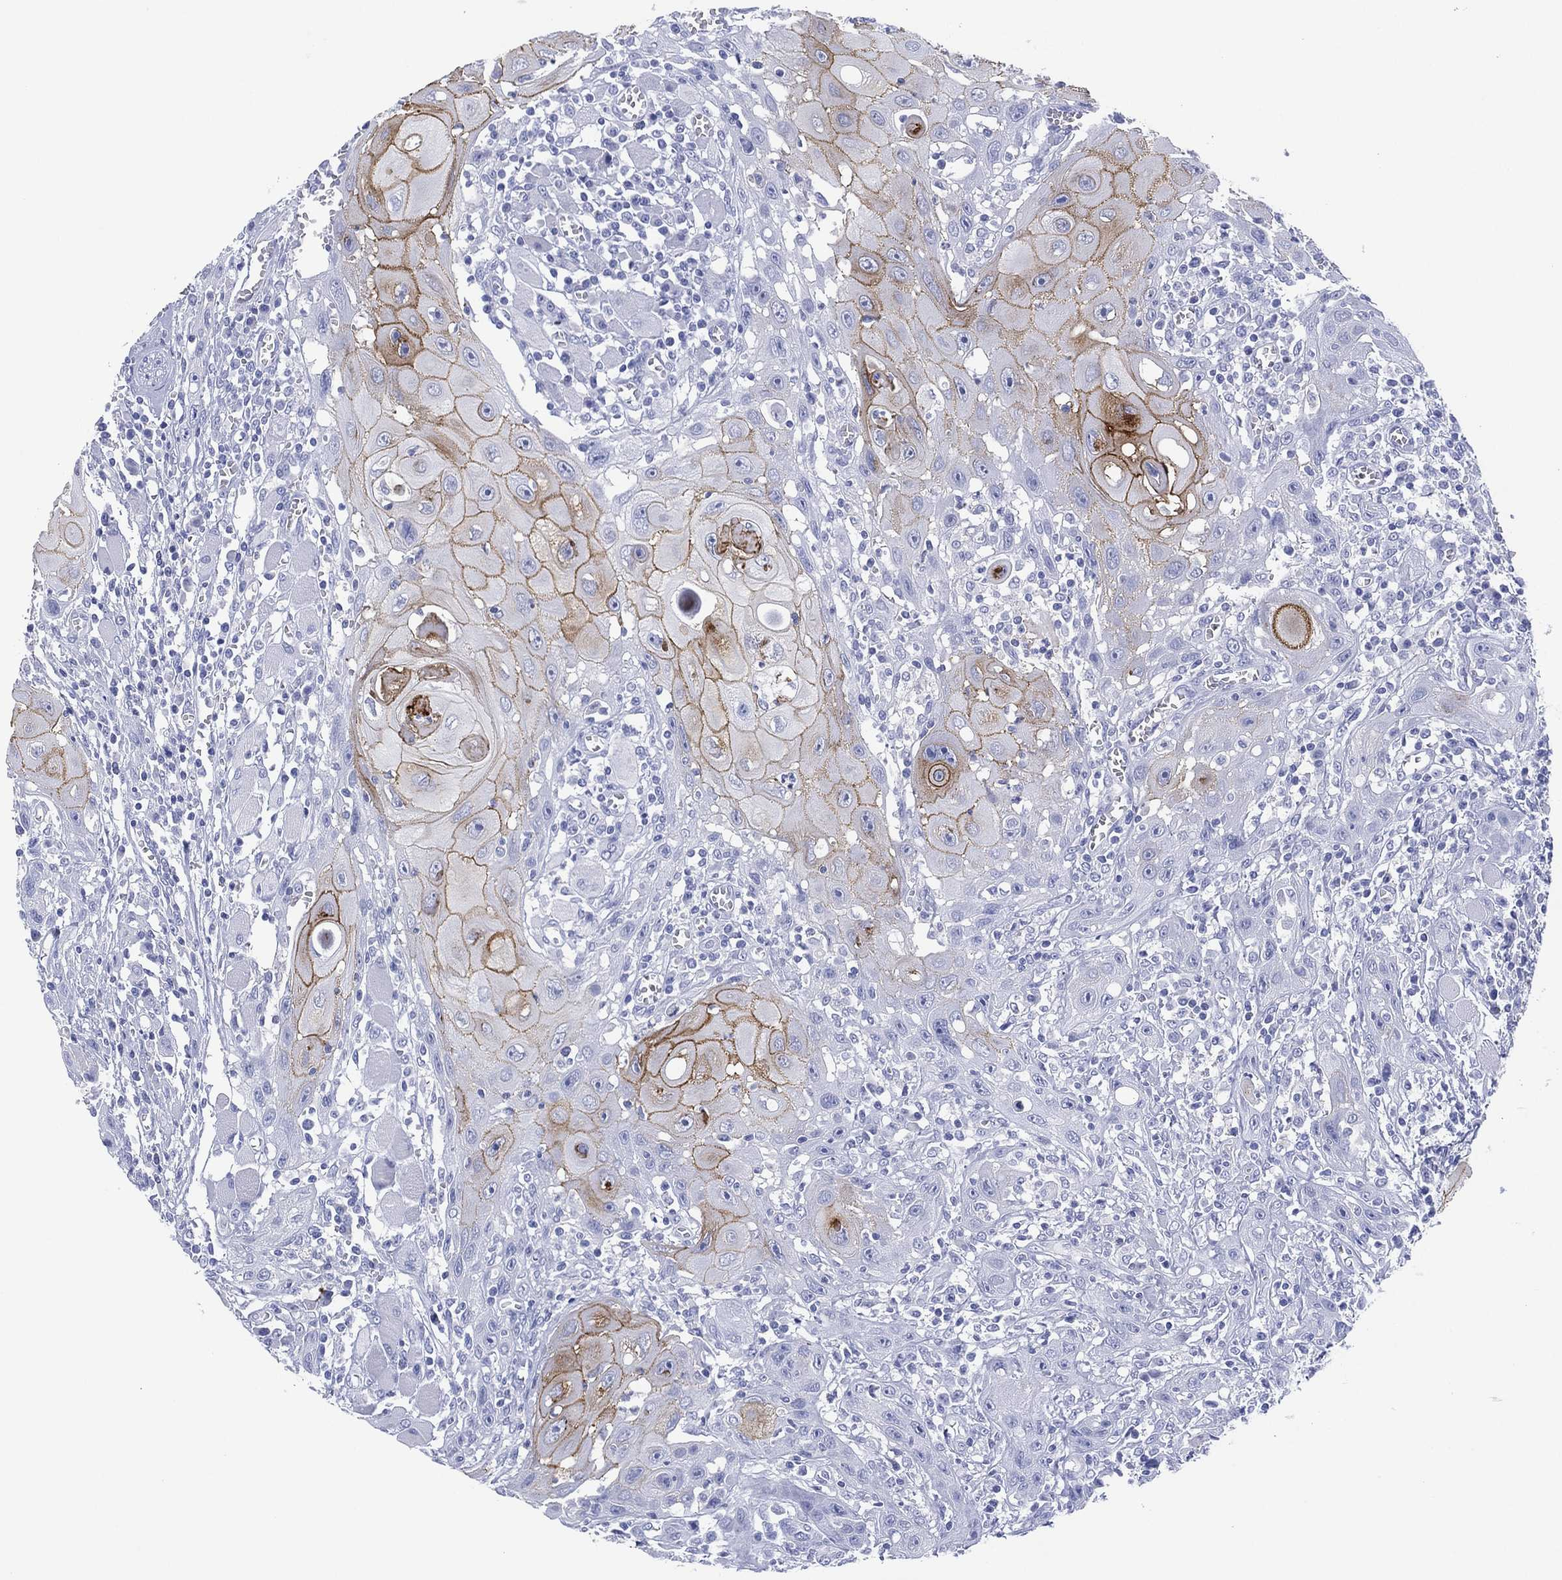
{"staining": {"intensity": "strong", "quantity": "25%-75%", "location": "cytoplasmic/membranous"}, "tissue": "head and neck cancer", "cell_type": "Tumor cells", "image_type": "cancer", "snomed": [{"axis": "morphology", "description": "Normal tissue, NOS"}, {"axis": "morphology", "description": "Squamous cell carcinoma, NOS"}, {"axis": "topography", "description": "Oral tissue"}, {"axis": "topography", "description": "Head-Neck"}], "caption": "Immunohistochemistry image of human head and neck cancer stained for a protein (brown), which shows high levels of strong cytoplasmic/membranous expression in about 25%-75% of tumor cells.", "gene": "DSG1", "patient": {"sex": "male", "age": 71}}